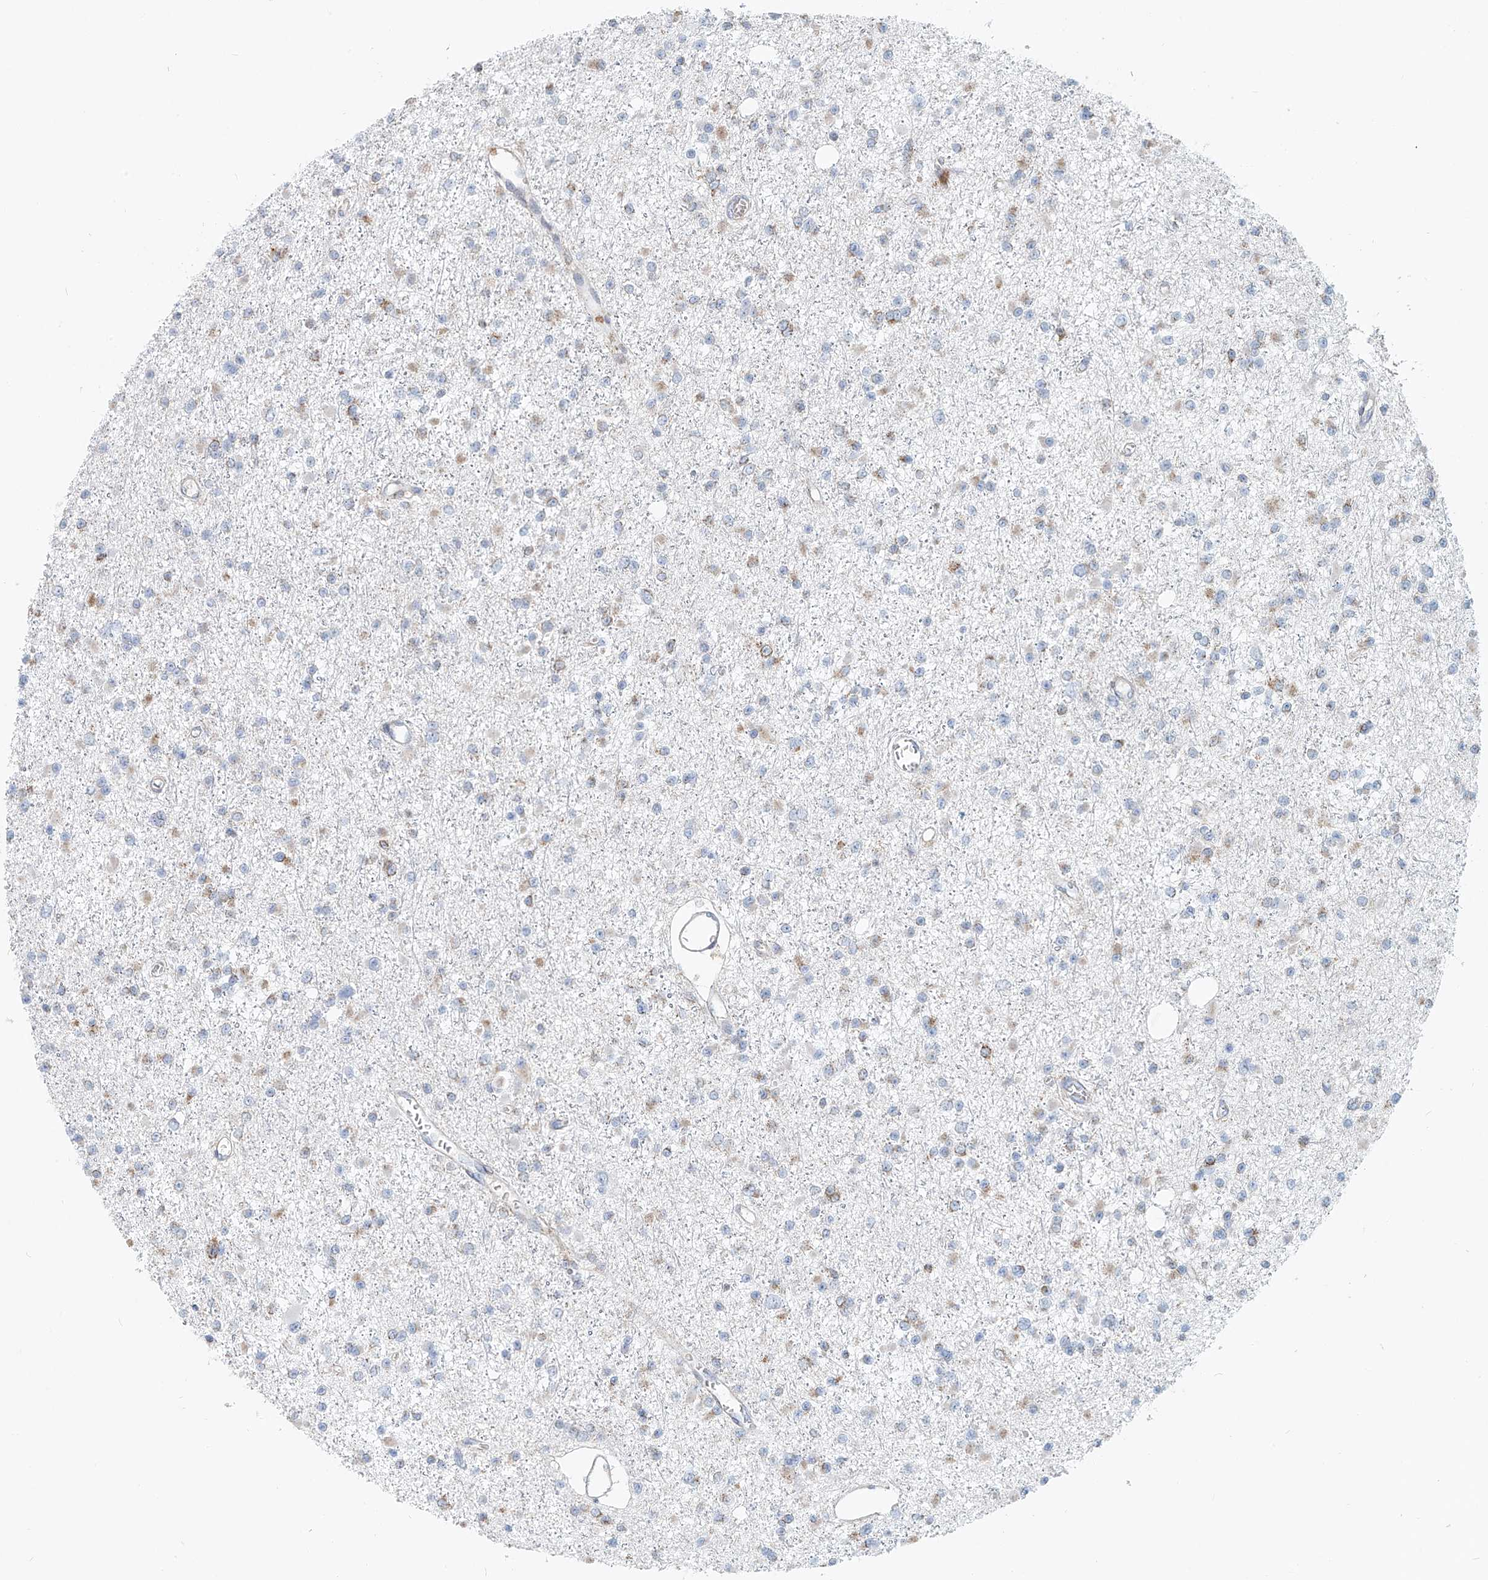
{"staining": {"intensity": "moderate", "quantity": "<25%", "location": "cytoplasmic/membranous"}, "tissue": "glioma", "cell_type": "Tumor cells", "image_type": "cancer", "snomed": [{"axis": "morphology", "description": "Glioma, malignant, Low grade"}, {"axis": "topography", "description": "Brain"}], "caption": "Protein expression analysis of glioma exhibits moderate cytoplasmic/membranous expression in approximately <25% of tumor cells.", "gene": "PTPRA", "patient": {"sex": "female", "age": 22}}